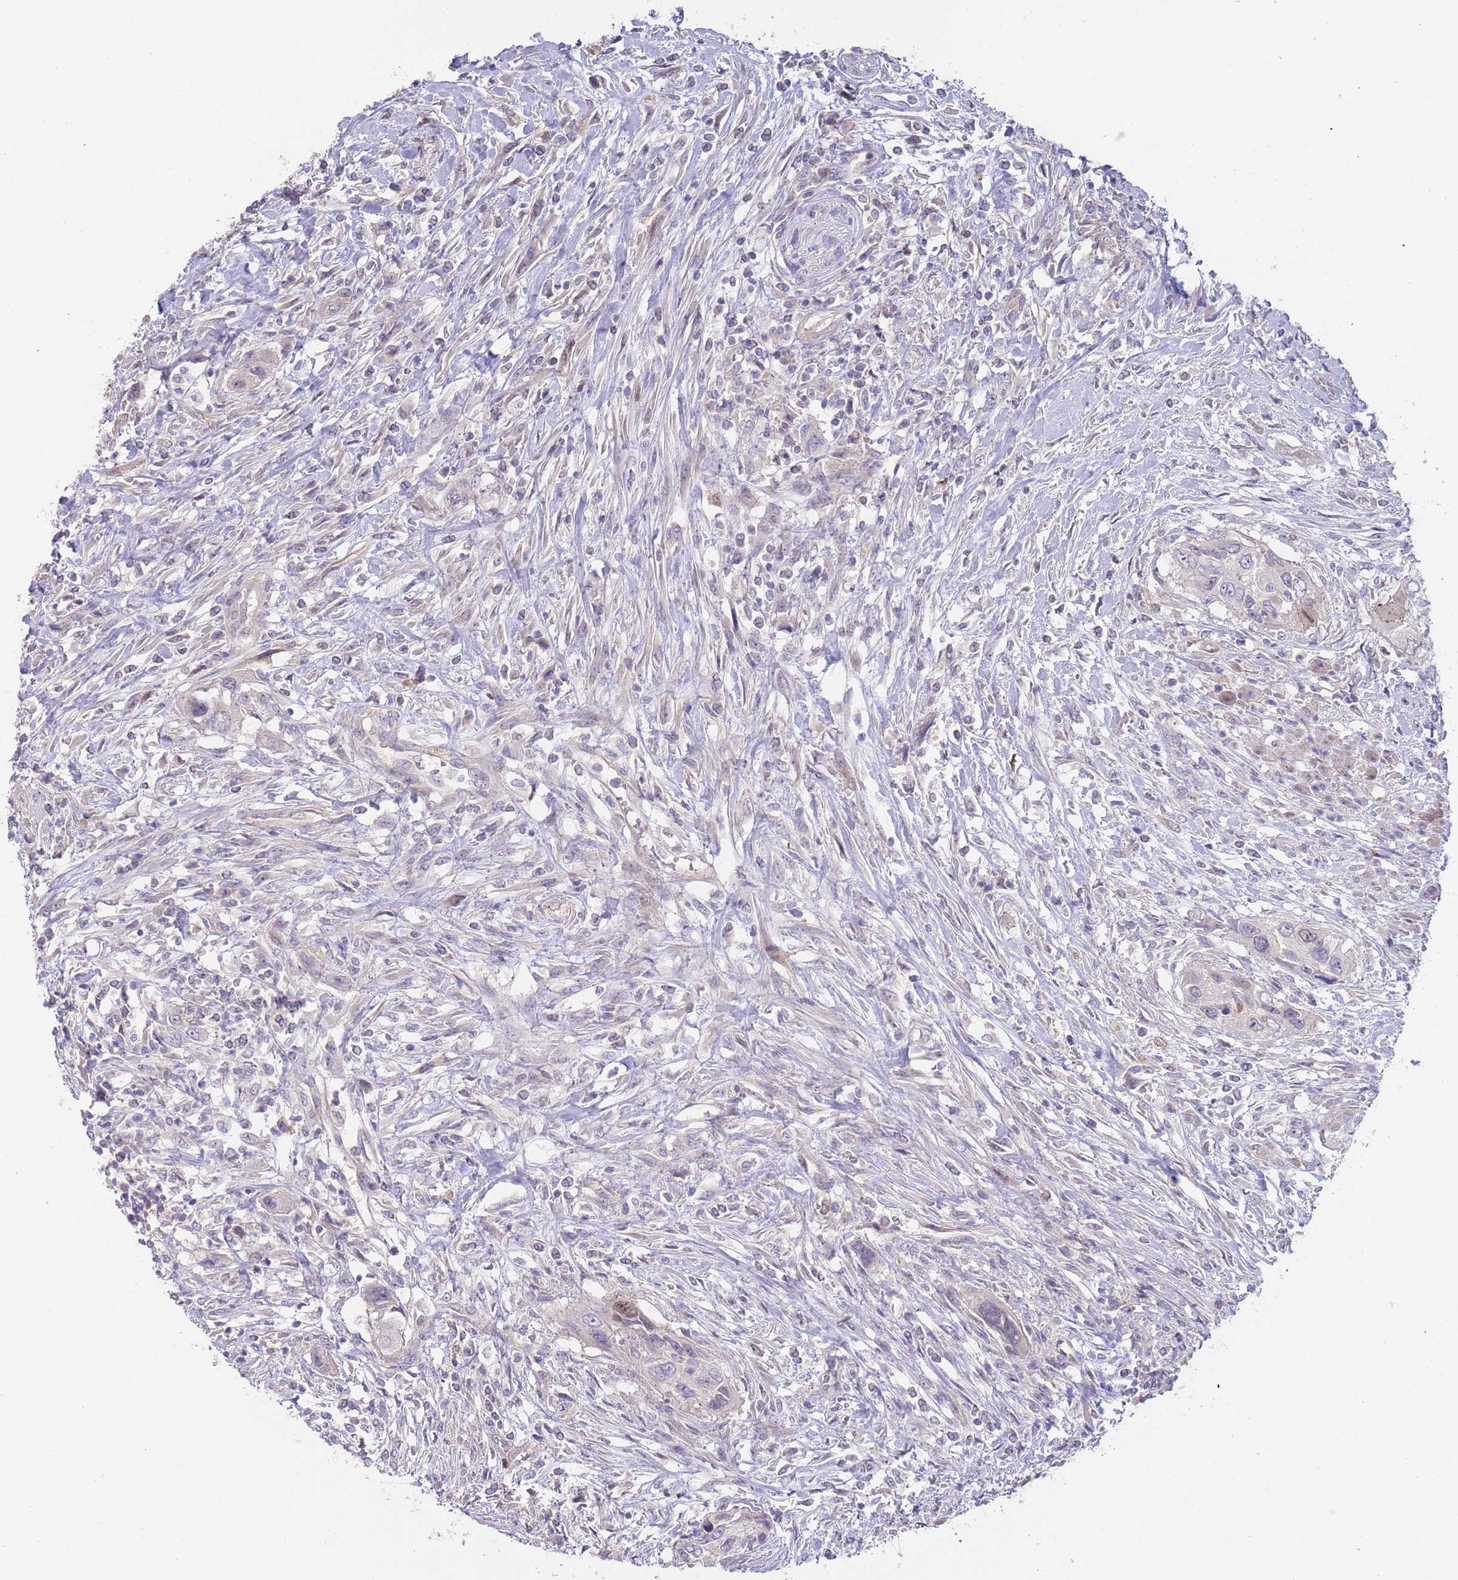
{"staining": {"intensity": "moderate", "quantity": "<25%", "location": "nuclear"}, "tissue": "urothelial cancer", "cell_type": "Tumor cells", "image_type": "cancer", "snomed": [{"axis": "morphology", "description": "Urothelial carcinoma, High grade"}, {"axis": "topography", "description": "Urinary bladder"}], "caption": "Immunohistochemical staining of human high-grade urothelial carcinoma reveals low levels of moderate nuclear protein staining in about <25% of tumor cells.", "gene": "PIMREG", "patient": {"sex": "female", "age": 60}}